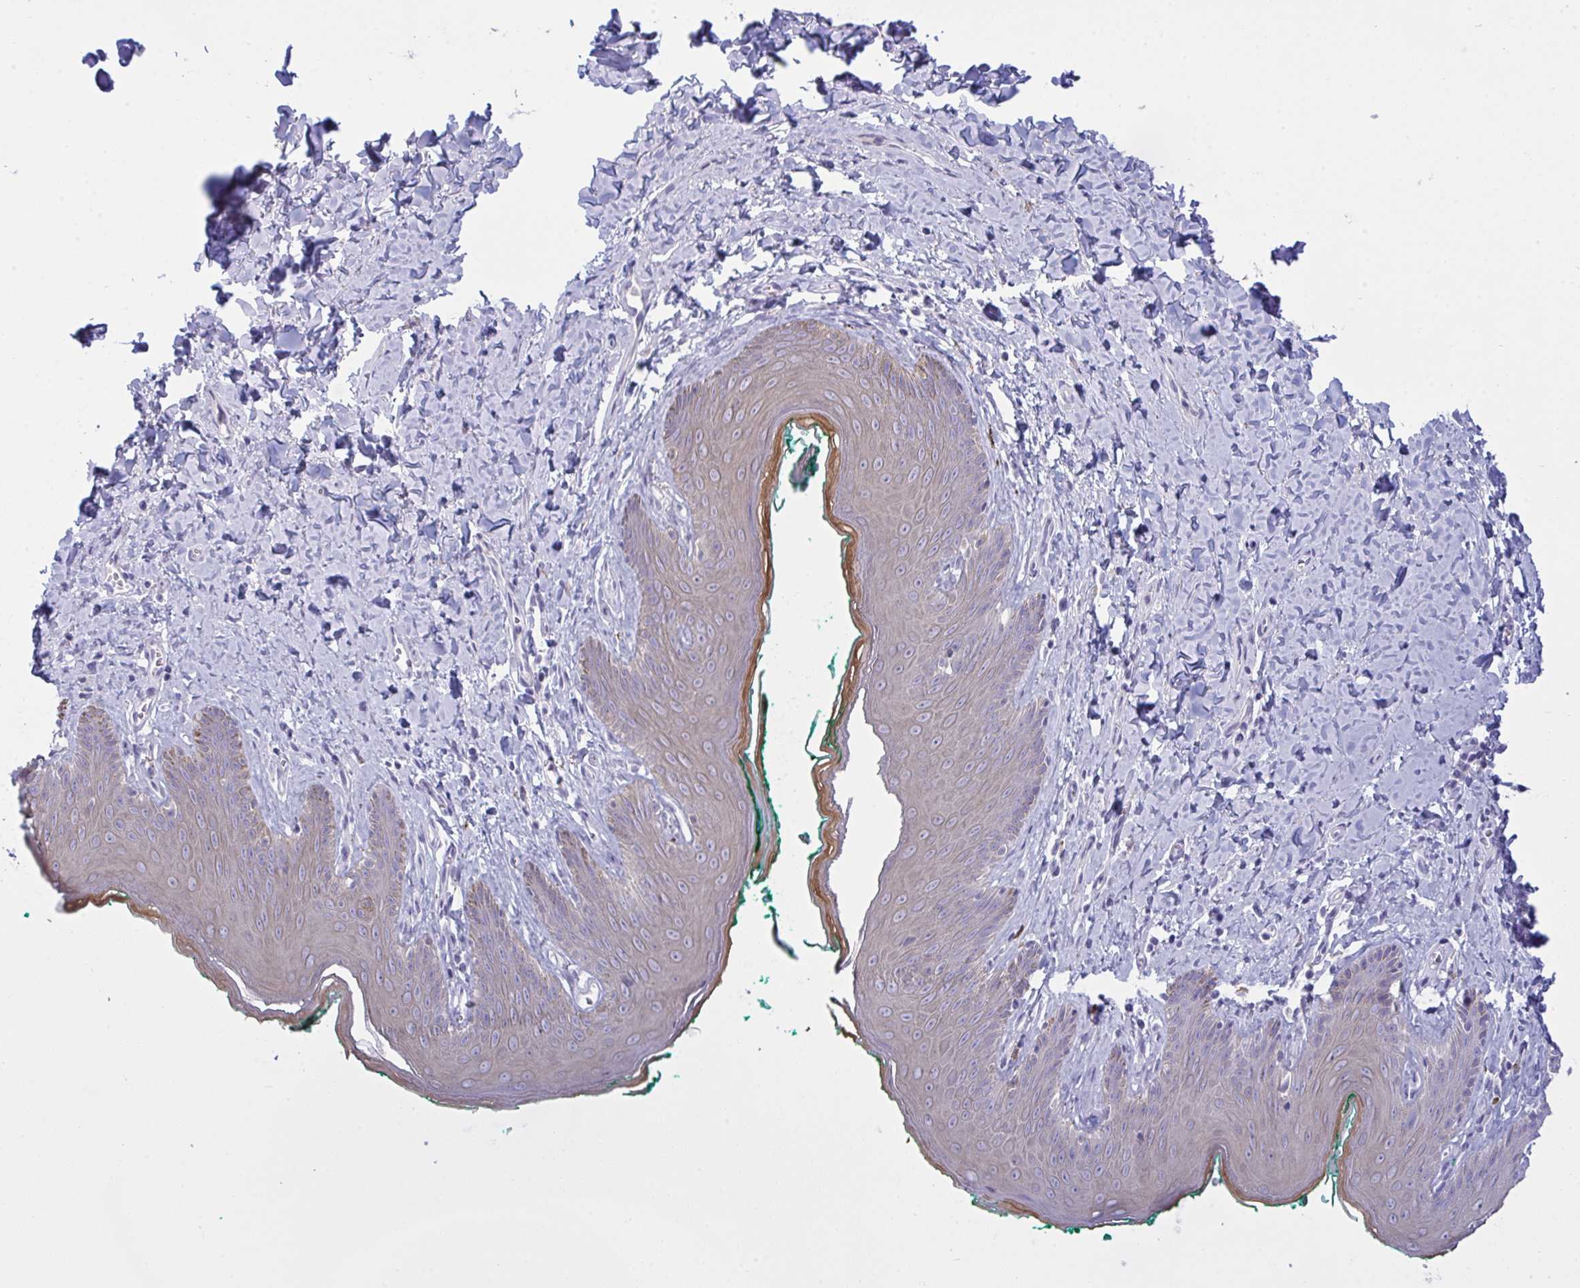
{"staining": {"intensity": "weak", "quantity": "<25%", "location": "cytoplasmic/membranous"}, "tissue": "skin", "cell_type": "Epidermal cells", "image_type": "normal", "snomed": [{"axis": "morphology", "description": "Normal tissue, NOS"}, {"axis": "topography", "description": "Vulva"}, {"axis": "topography", "description": "Peripheral nerve tissue"}], "caption": "This is an immunohistochemistry (IHC) micrograph of unremarkable skin. There is no staining in epidermal cells.", "gene": "TENT5D", "patient": {"sex": "female", "age": 66}}